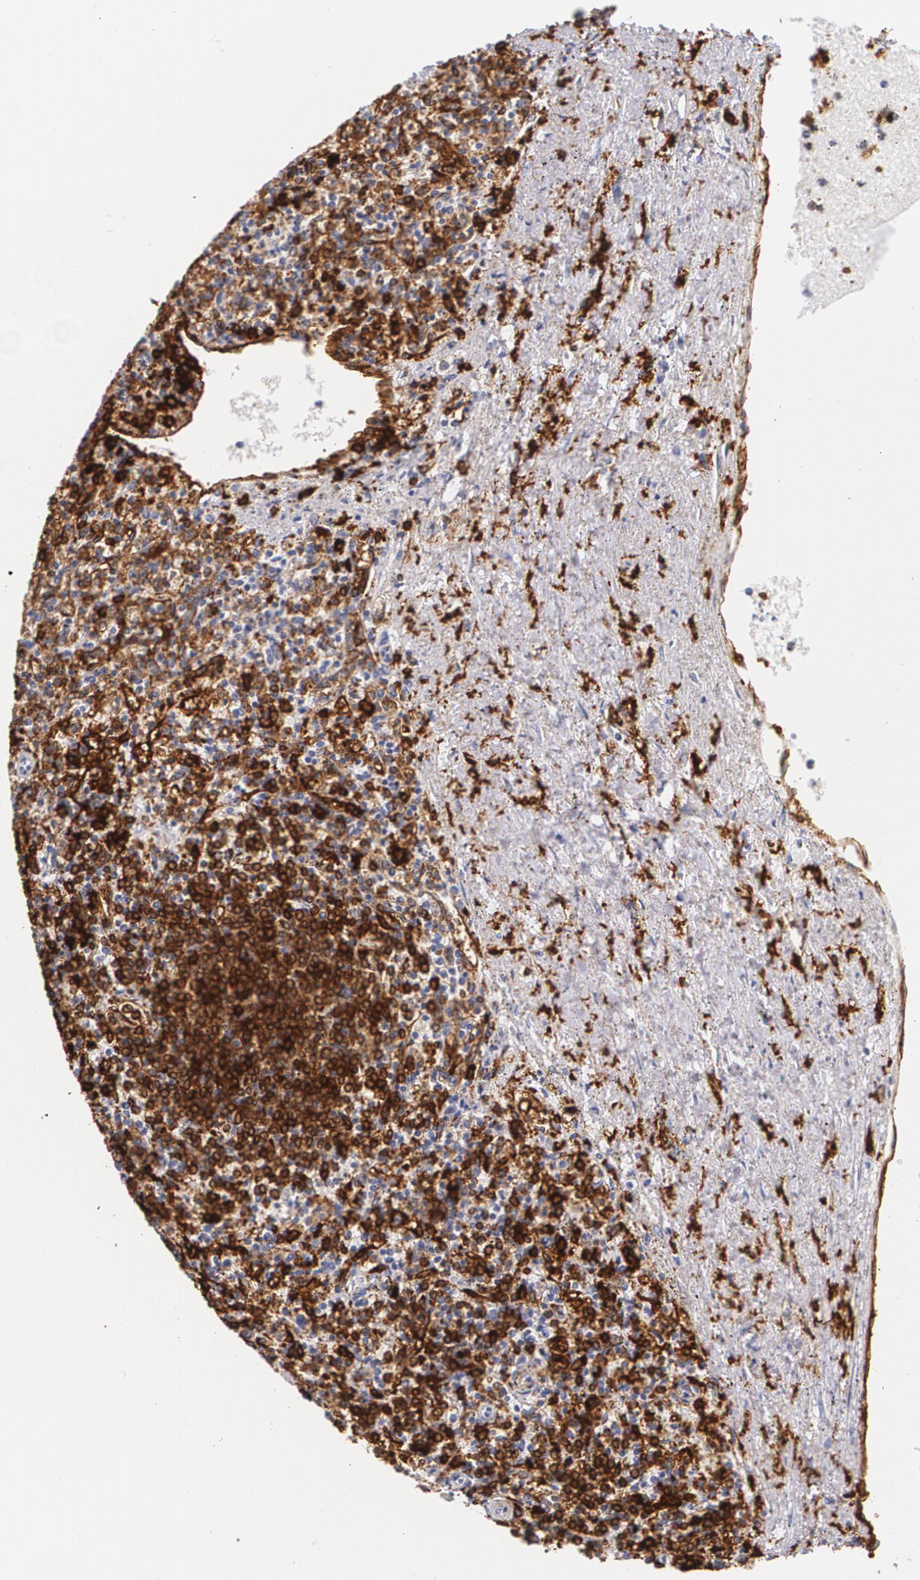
{"staining": {"intensity": "strong", "quantity": "25%-75%", "location": "cytoplasmic/membranous"}, "tissue": "spleen", "cell_type": "Cells in red pulp", "image_type": "normal", "snomed": [{"axis": "morphology", "description": "Normal tissue, NOS"}, {"axis": "topography", "description": "Spleen"}], "caption": "DAB (3,3'-diaminobenzidine) immunohistochemical staining of unremarkable human spleen shows strong cytoplasmic/membranous protein expression in approximately 25%-75% of cells in red pulp.", "gene": "HLA", "patient": {"sex": "male", "age": 72}}